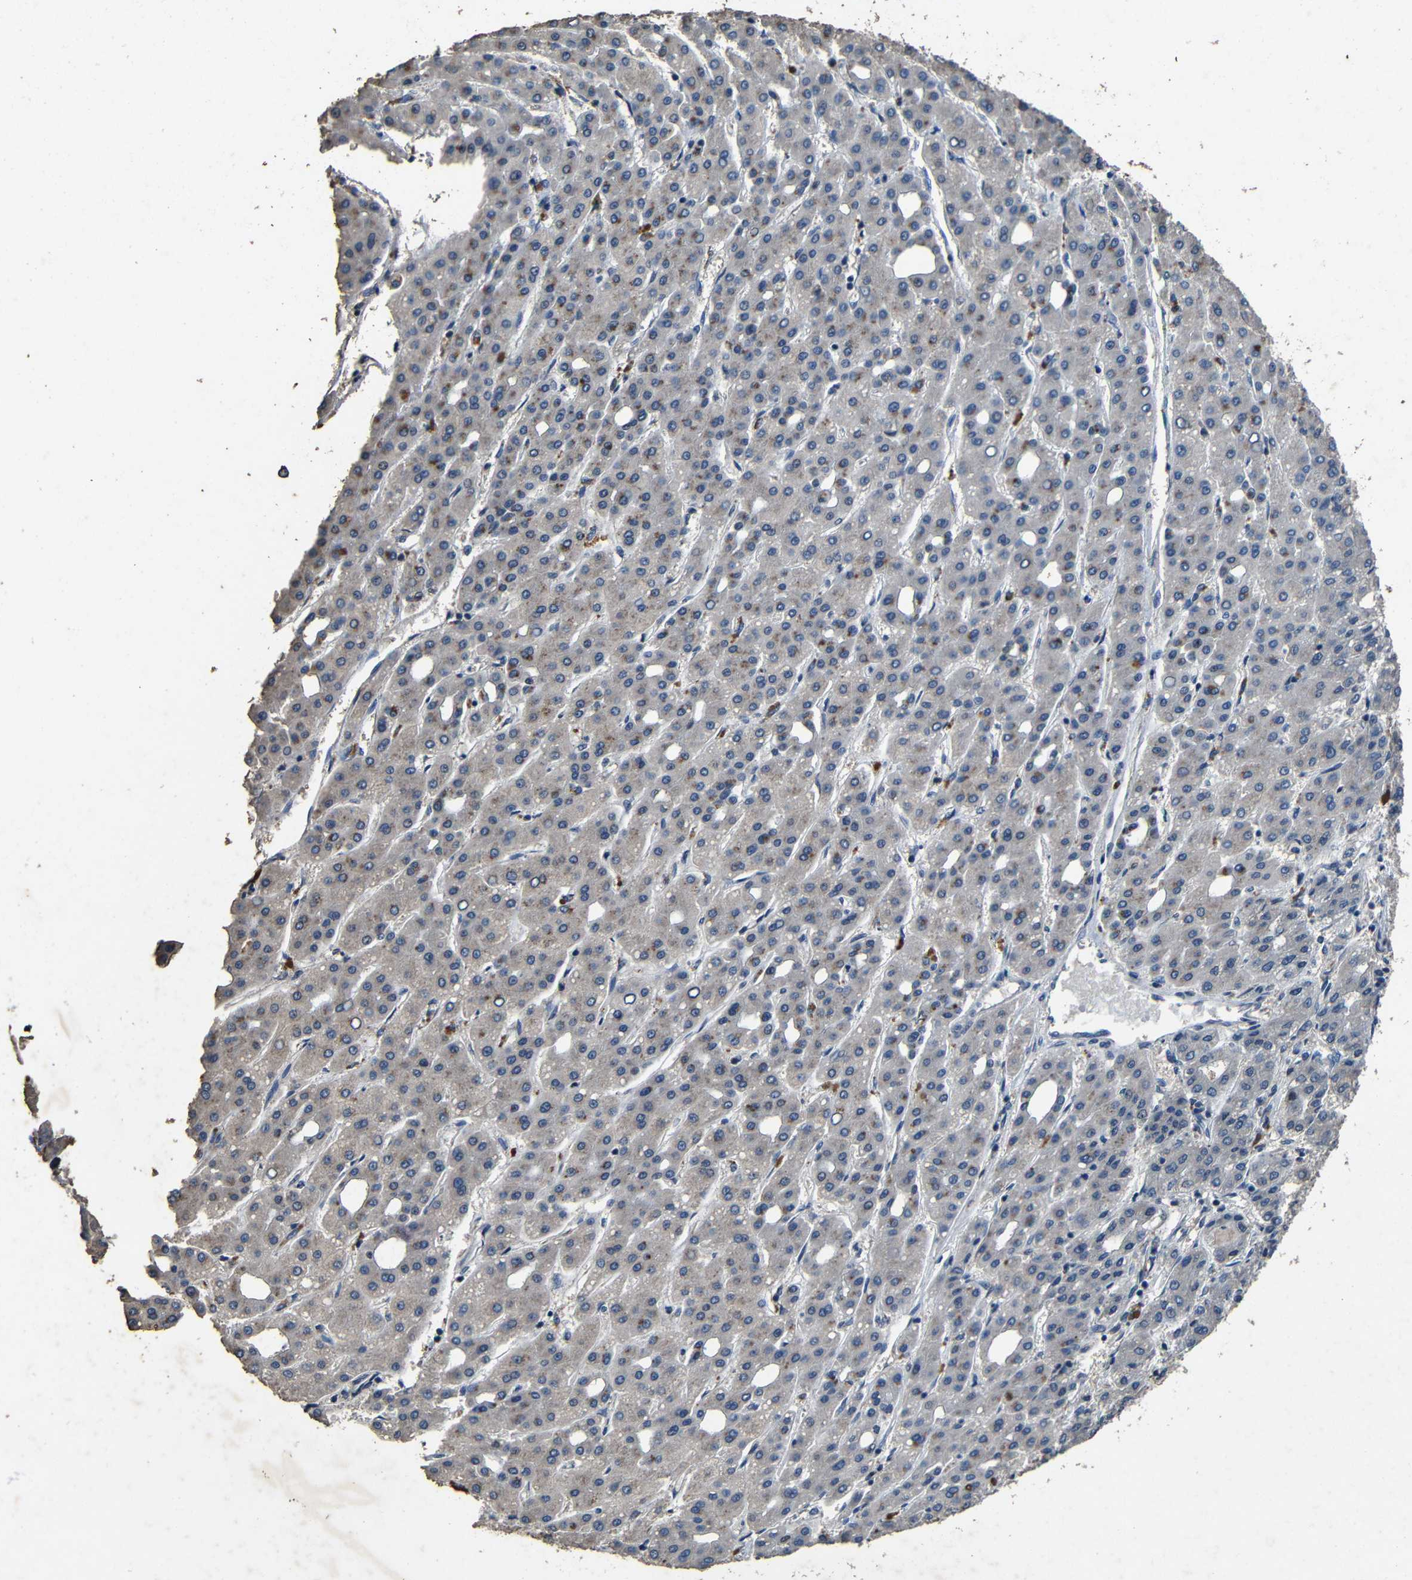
{"staining": {"intensity": "negative", "quantity": "none", "location": "none"}, "tissue": "liver cancer", "cell_type": "Tumor cells", "image_type": "cancer", "snomed": [{"axis": "morphology", "description": "Carcinoma, Hepatocellular, NOS"}, {"axis": "topography", "description": "Liver"}], "caption": "Immunohistochemical staining of hepatocellular carcinoma (liver) displays no significant expression in tumor cells.", "gene": "C6orf89", "patient": {"sex": "male", "age": 65}}